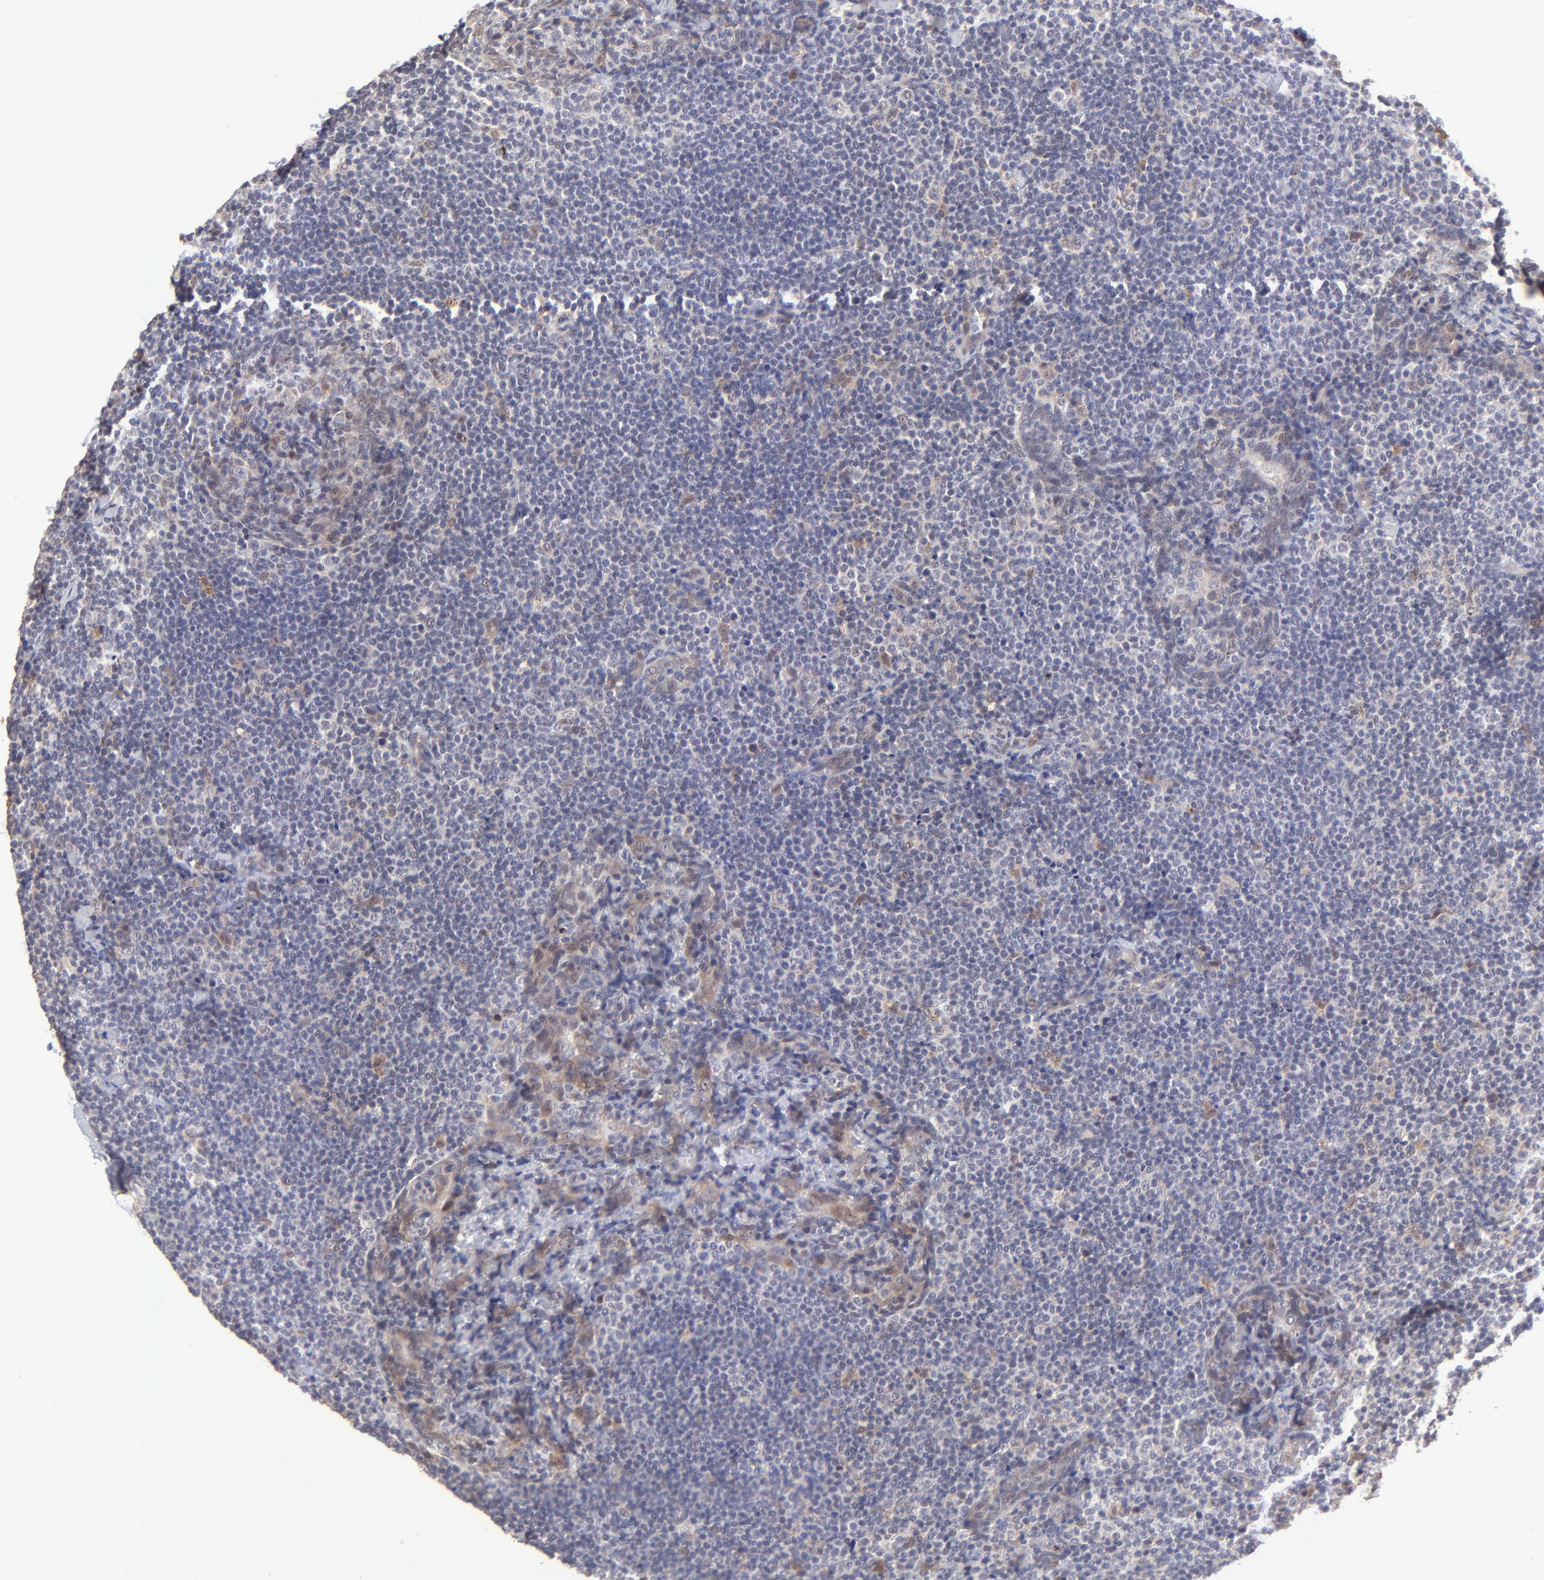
{"staining": {"intensity": "weak", "quantity": "<25%", "location": "cytoplasmic/membranous"}, "tissue": "lymph node", "cell_type": "Germinal center cells", "image_type": "normal", "snomed": [{"axis": "morphology", "description": "Normal tissue, NOS"}, {"axis": "morphology", "description": "Uncertain malignant potential"}, {"axis": "topography", "description": "Lymph node"}, {"axis": "topography", "description": "Salivary gland, NOS"}], "caption": "The micrograph exhibits no staining of germinal center cells in normal lymph node.", "gene": "ZNF747", "patient": {"sex": "female", "age": 51}}